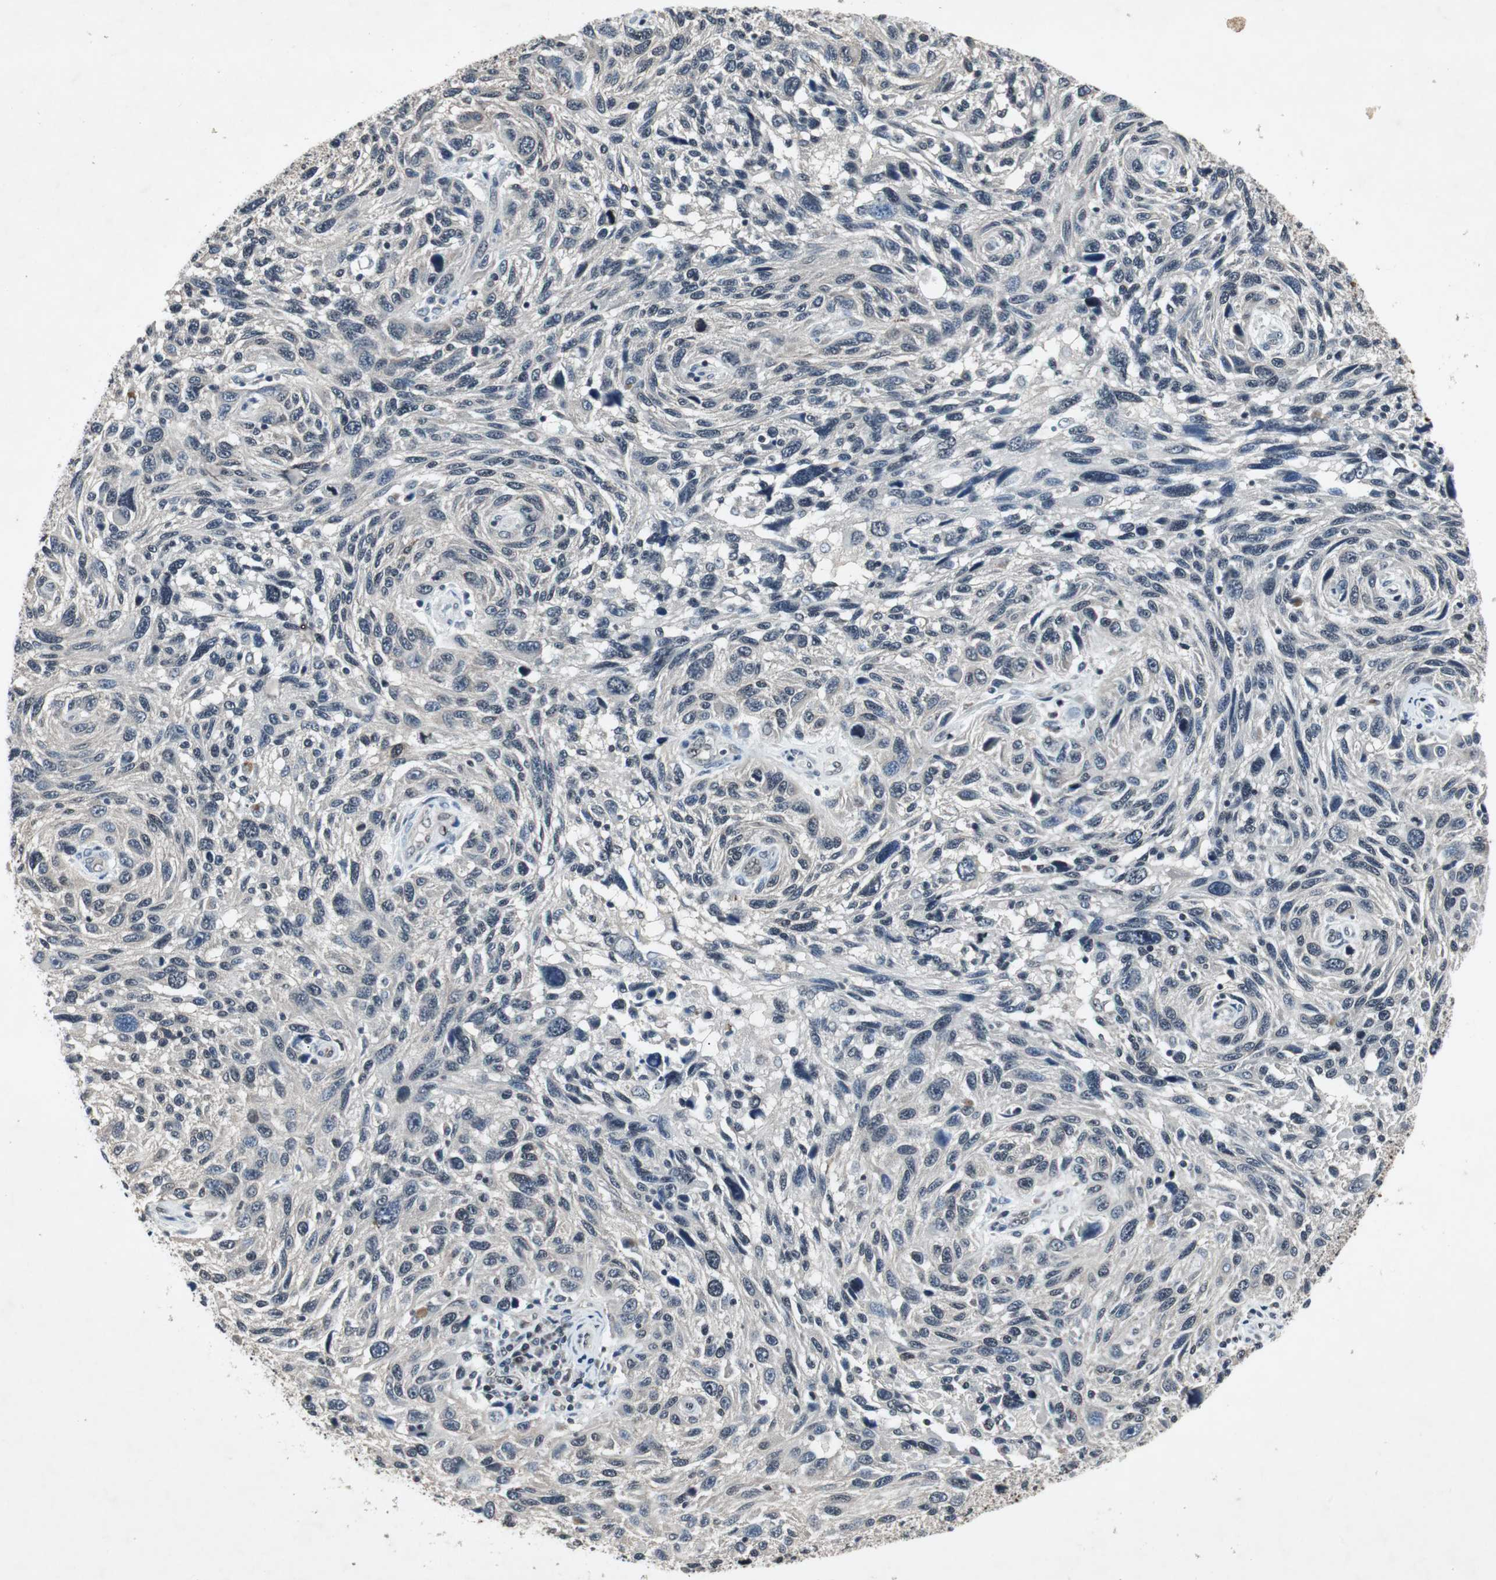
{"staining": {"intensity": "negative", "quantity": "none", "location": "none"}, "tissue": "melanoma", "cell_type": "Tumor cells", "image_type": "cancer", "snomed": [{"axis": "morphology", "description": "Malignant melanoma, NOS"}, {"axis": "topography", "description": "Skin"}], "caption": "Tumor cells show no significant staining in malignant melanoma.", "gene": "SMAD1", "patient": {"sex": "male", "age": 53}}